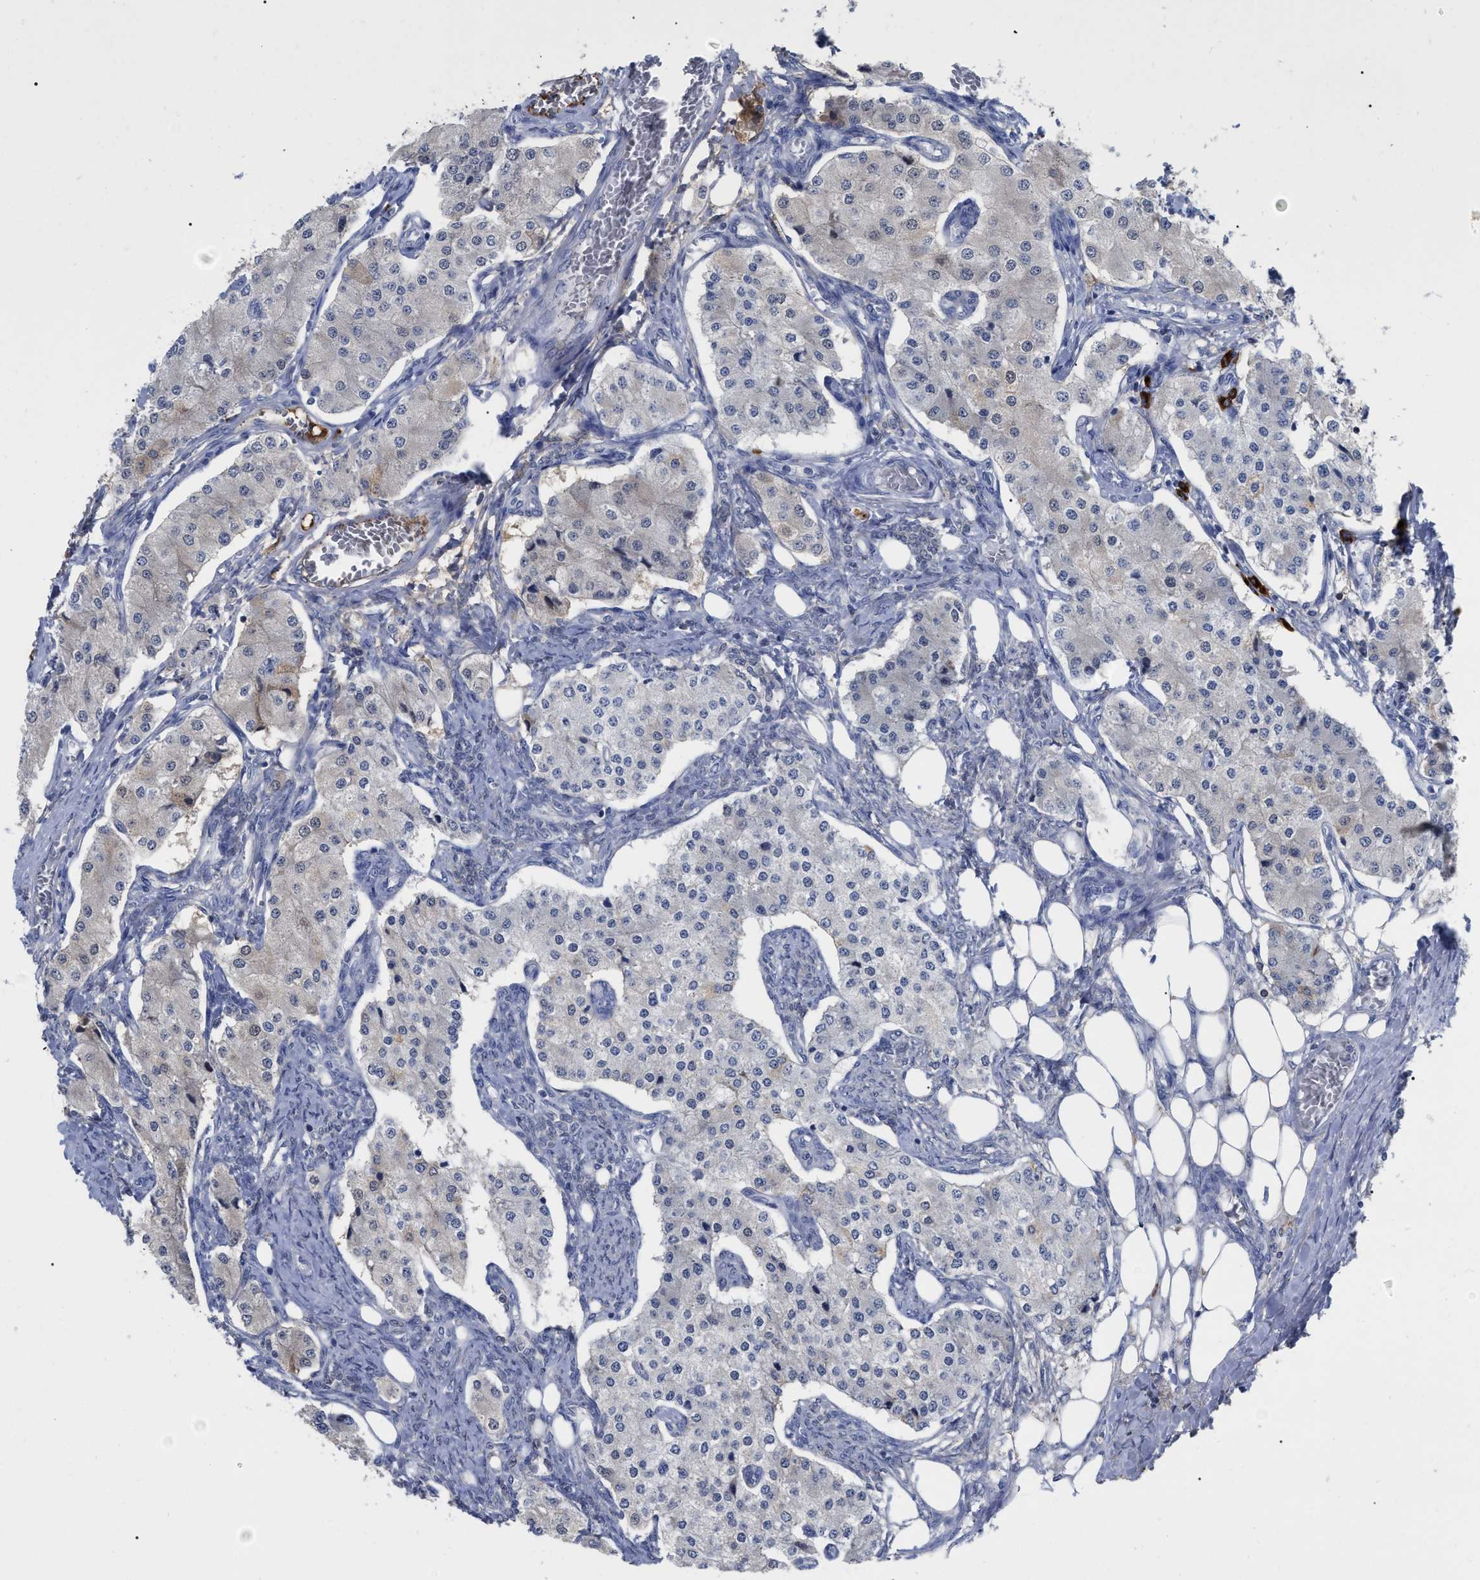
{"staining": {"intensity": "negative", "quantity": "none", "location": "none"}, "tissue": "carcinoid", "cell_type": "Tumor cells", "image_type": "cancer", "snomed": [{"axis": "morphology", "description": "Carcinoid, malignant, NOS"}, {"axis": "topography", "description": "Colon"}], "caption": "Immunohistochemical staining of human carcinoid (malignant) demonstrates no significant staining in tumor cells. Nuclei are stained in blue.", "gene": "IGHV5-51", "patient": {"sex": "female", "age": 52}}